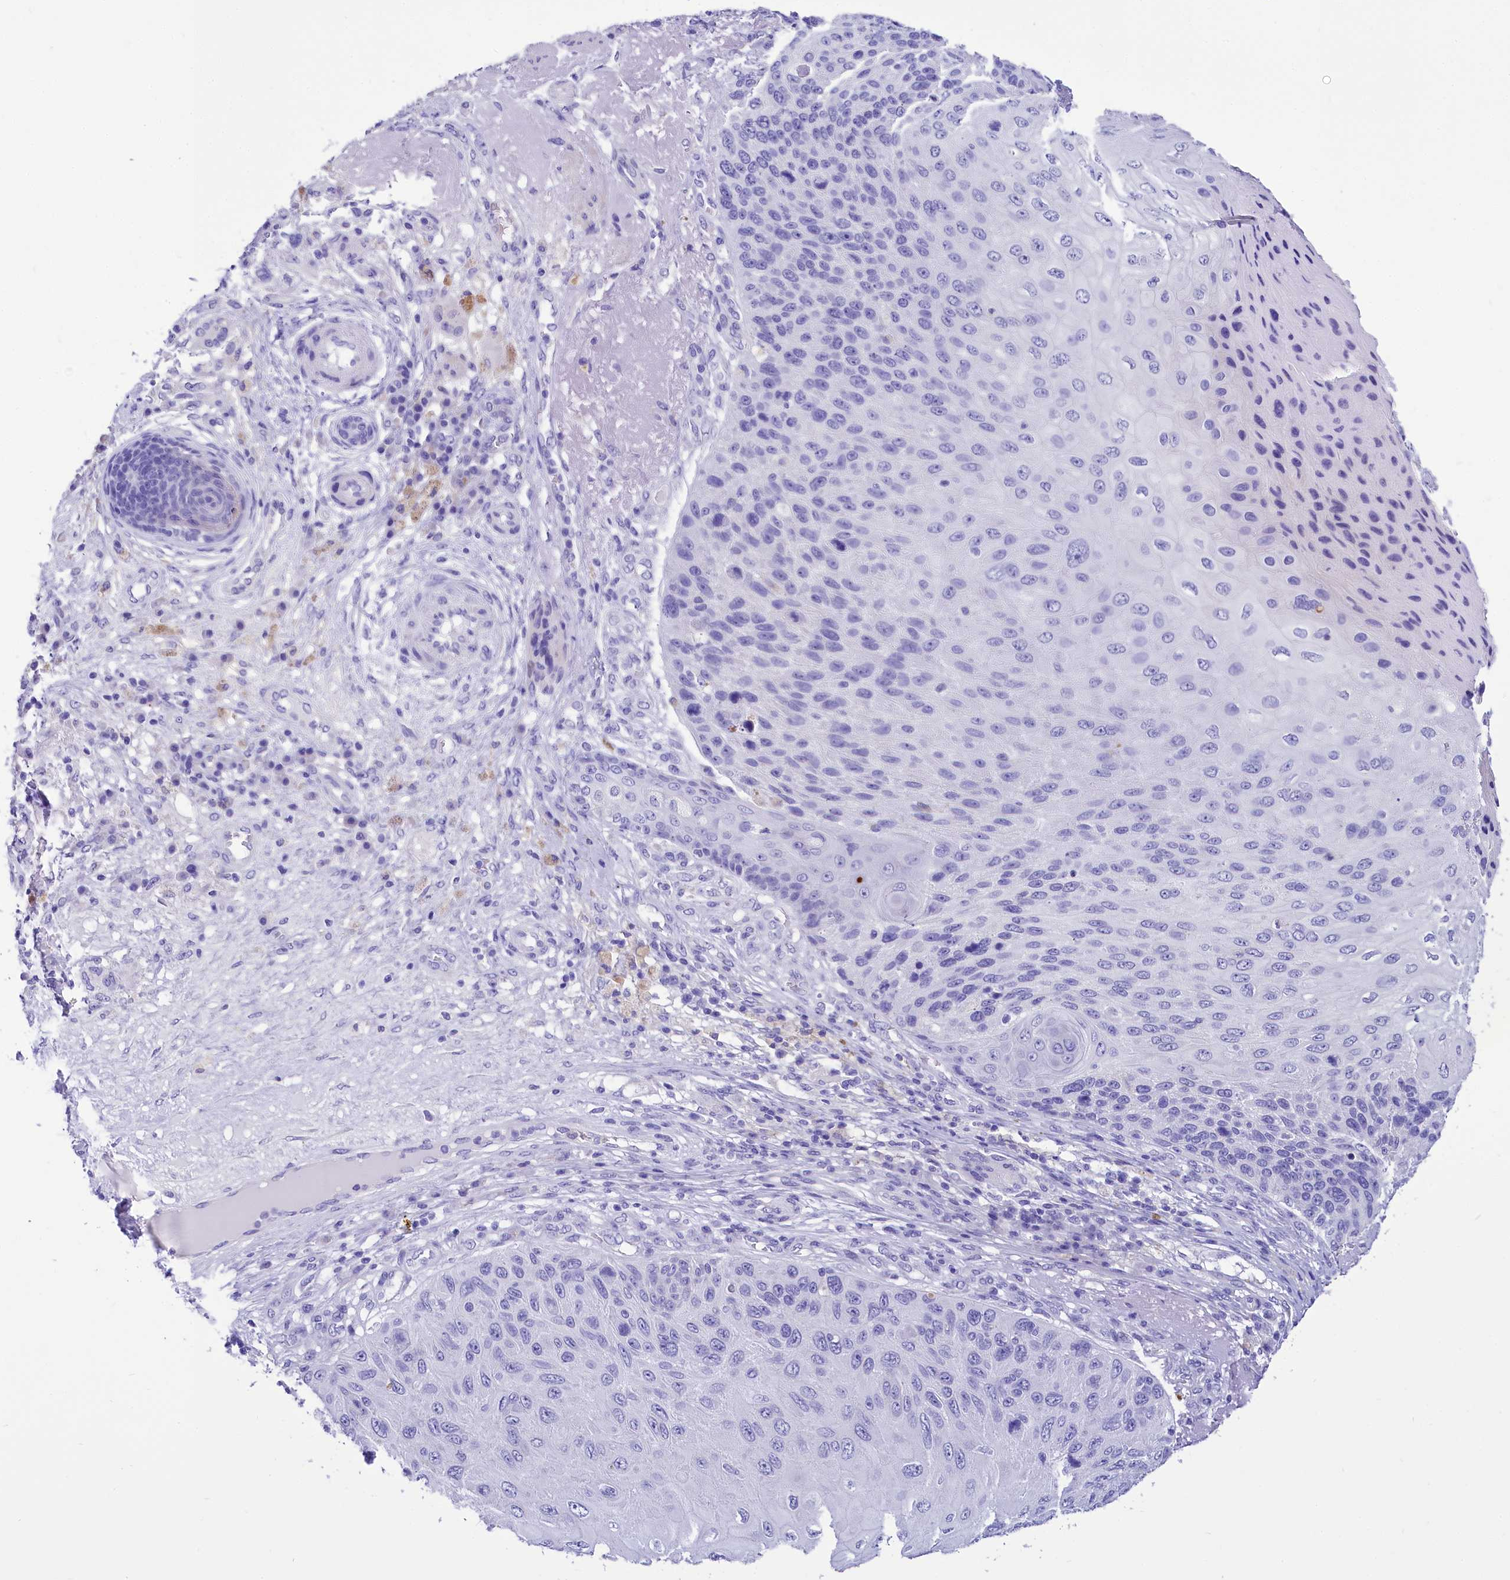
{"staining": {"intensity": "negative", "quantity": "none", "location": "none"}, "tissue": "skin cancer", "cell_type": "Tumor cells", "image_type": "cancer", "snomed": [{"axis": "morphology", "description": "Squamous cell carcinoma, NOS"}, {"axis": "topography", "description": "Skin"}], "caption": "Protein analysis of skin cancer shows no significant staining in tumor cells. (DAB immunohistochemistry (IHC), high magnification).", "gene": "TTC36", "patient": {"sex": "female", "age": 88}}